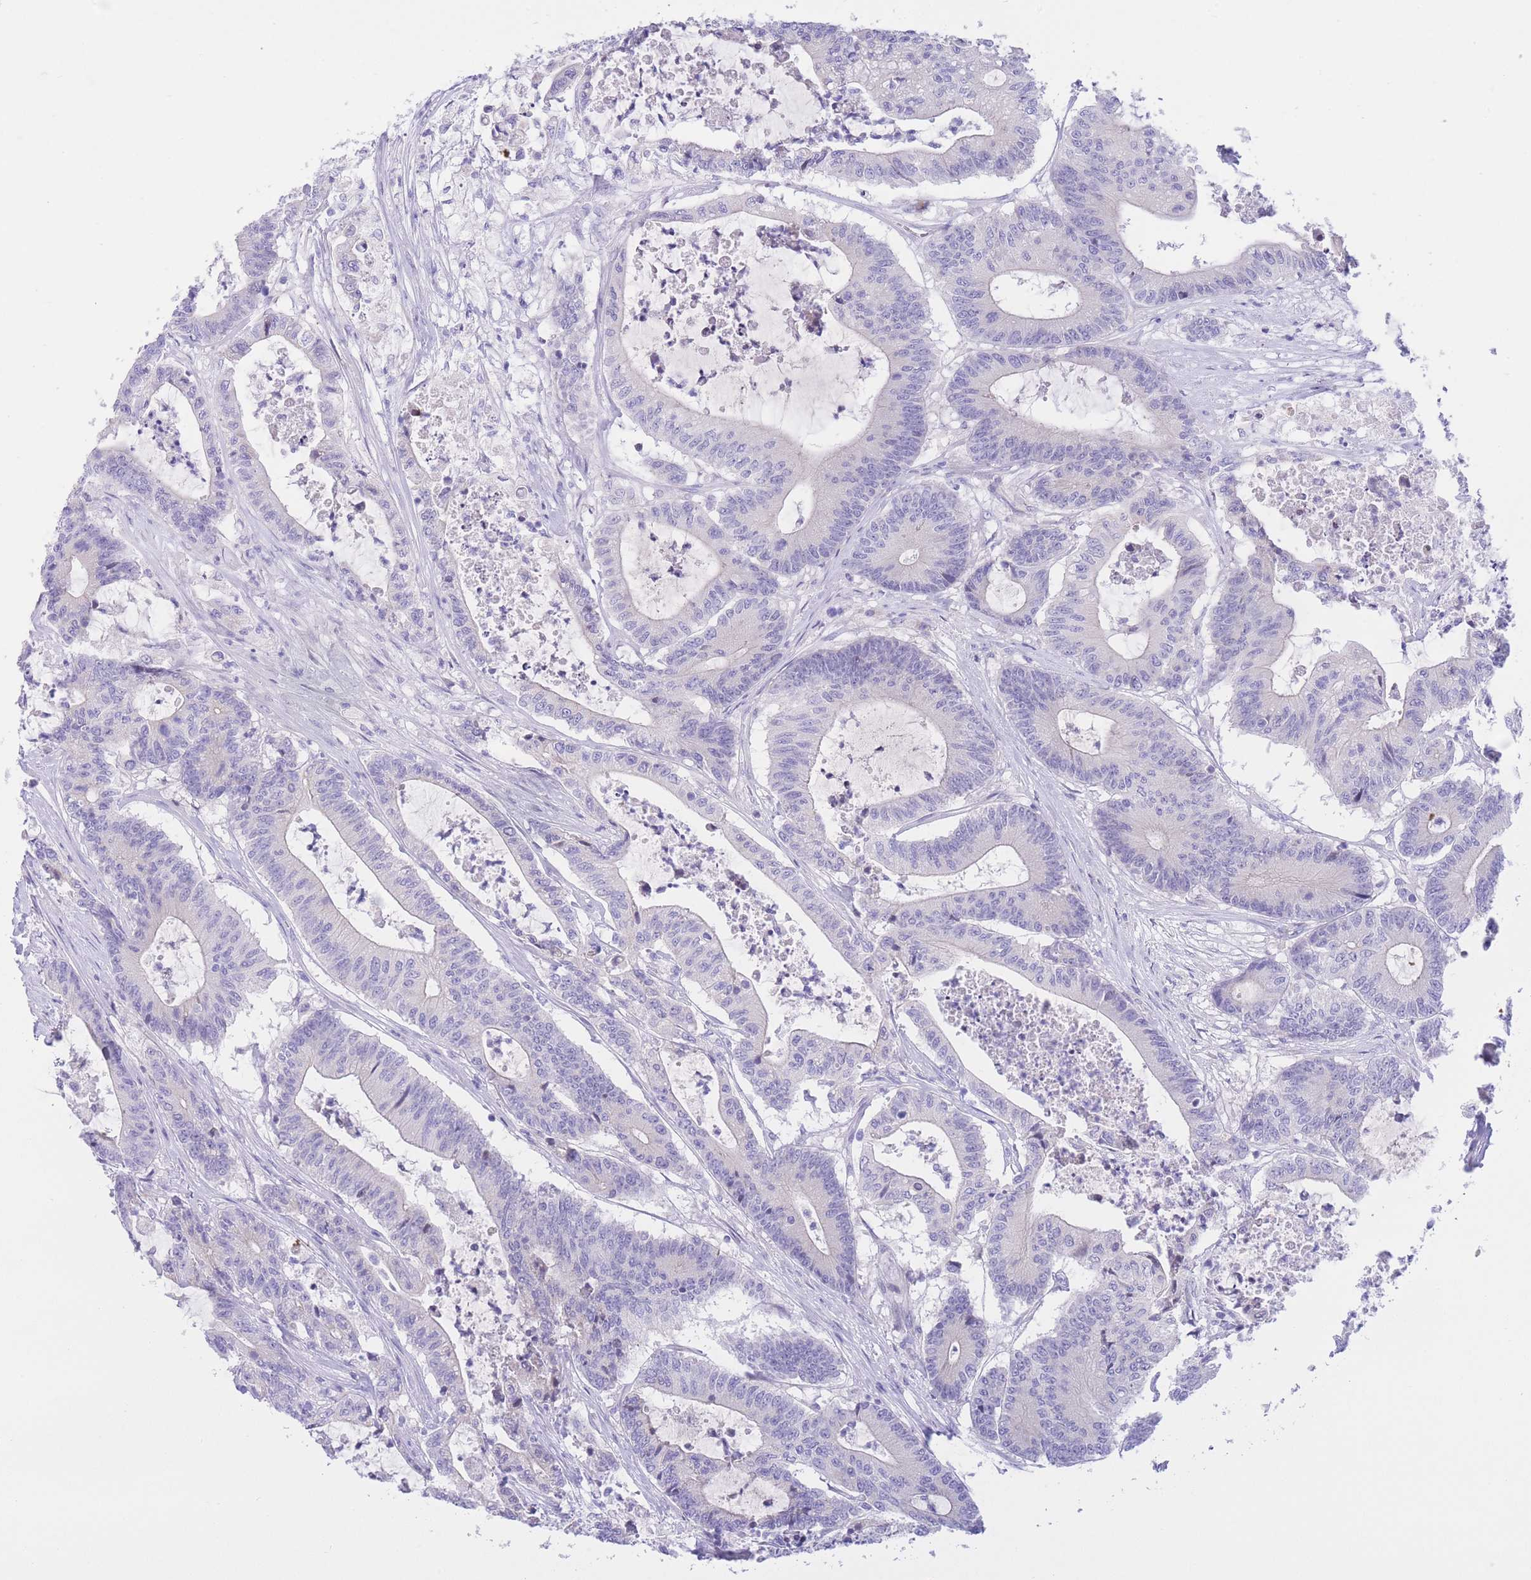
{"staining": {"intensity": "negative", "quantity": "none", "location": "none"}, "tissue": "colorectal cancer", "cell_type": "Tumor cells", "image_type": "cancer", "snomed": [{"axis": "morphology", "description": "Adenocarcinoma, NOS"}, {"axis": "topography", "description": "Colon"}], "caption": "DAB immunohistochemical staining of adenocarcinoma (colorectal) exhibits no significant staining in tumor cells.", "gene": "RPL39L", "patient": {"sex": "female", "age": 84}}